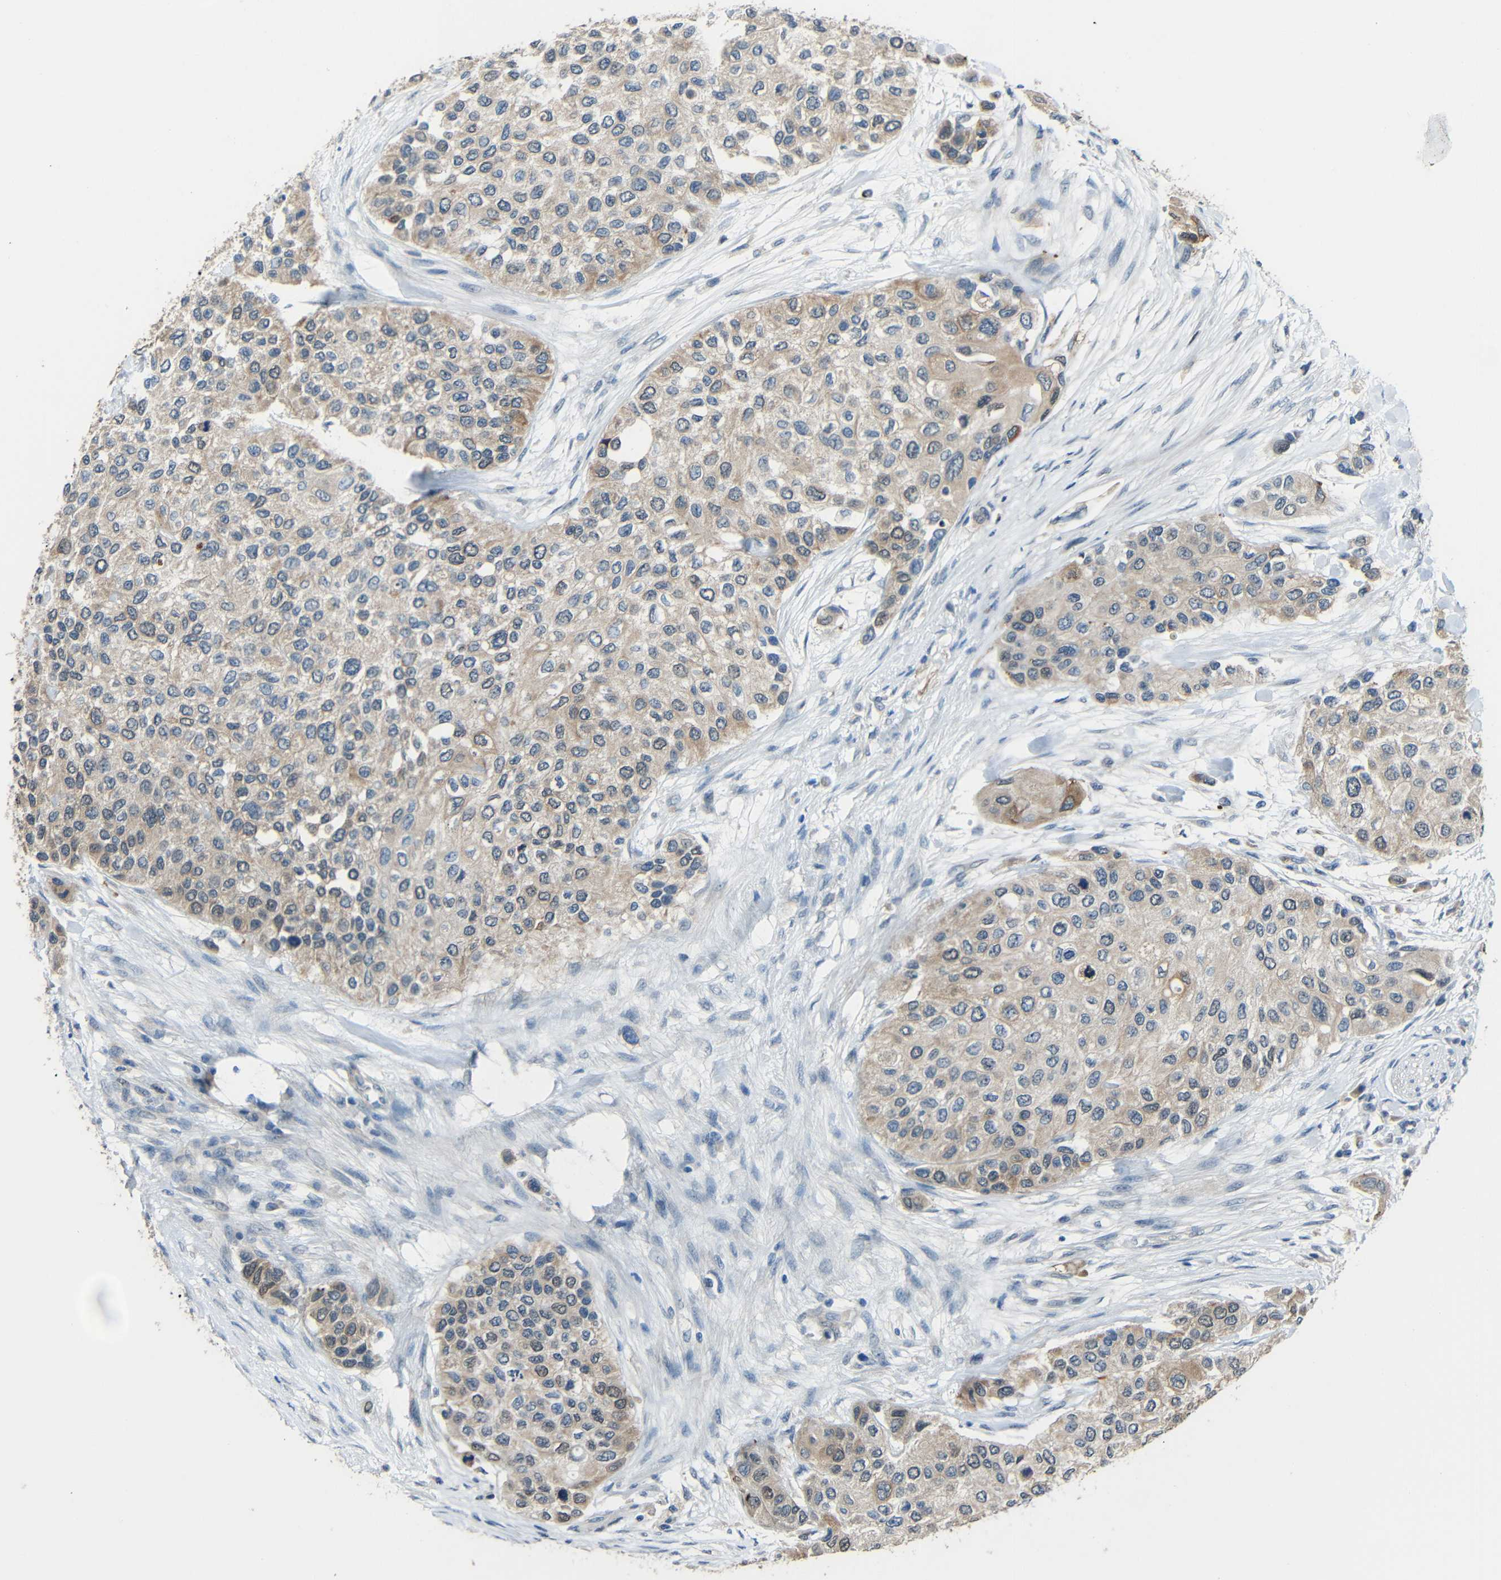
{"staining": {"intensity": "moderate", "quantity": "25%-75%", "location": "cytoplasmic/membranous"}, "tissue": "urothelial cancer", "cell_type": "Tumor cells", "image_type": "cancer", "snomed": [{"axis": "morphology", "description": "Urothelial carcinoma, High grade"}, {"axis": "topography", "description": "Urinary bladder"}], "caption": "The micrograph exhibits a brown stain indicating the presence of a protein in the cytoplasmic/membranous of tumor cells in urothelial cancer.", "gene": "STBD1", "patient": {"sex": "female", "age": 56}}